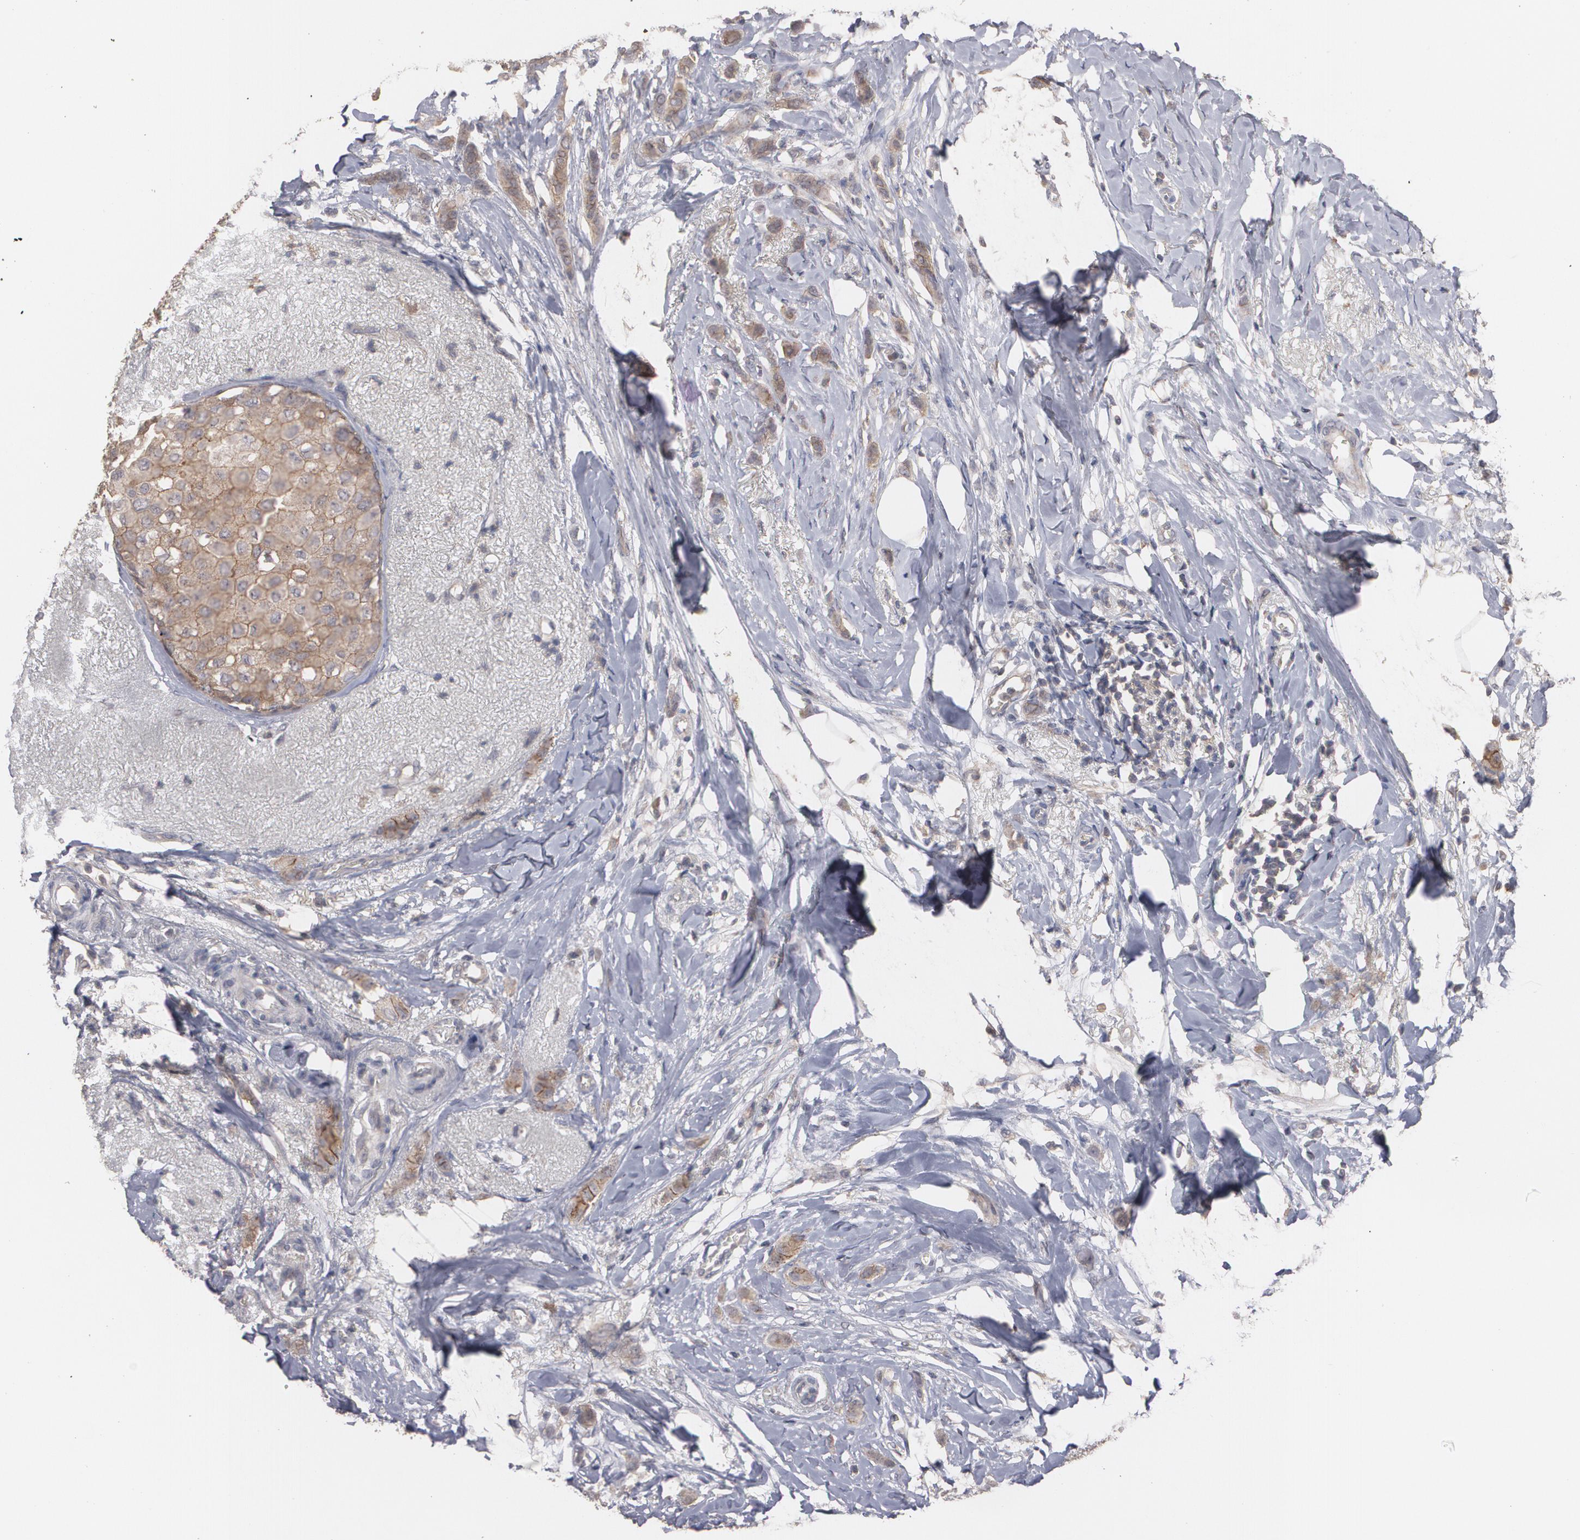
{"staining": {"intensity": "moderate", "quantity": ">75%", "location": "nuclear"}, "tissue": "breast cancer", "cell_type": "Tumor cells", "image_type": "cancer", "snomed": [{"axis": "morphology", "description": "Lobular carcinoma"}, {"axis": "topography", "description": "Breast"}], "caption": "Brown immunohistochemical staining in breast cancer (lobular carcinoma) shows moderate nuclear positivity in about >75% of tumor cells.", "gene": "ARF6", "patient": {"sex": "female", "age": 55}}